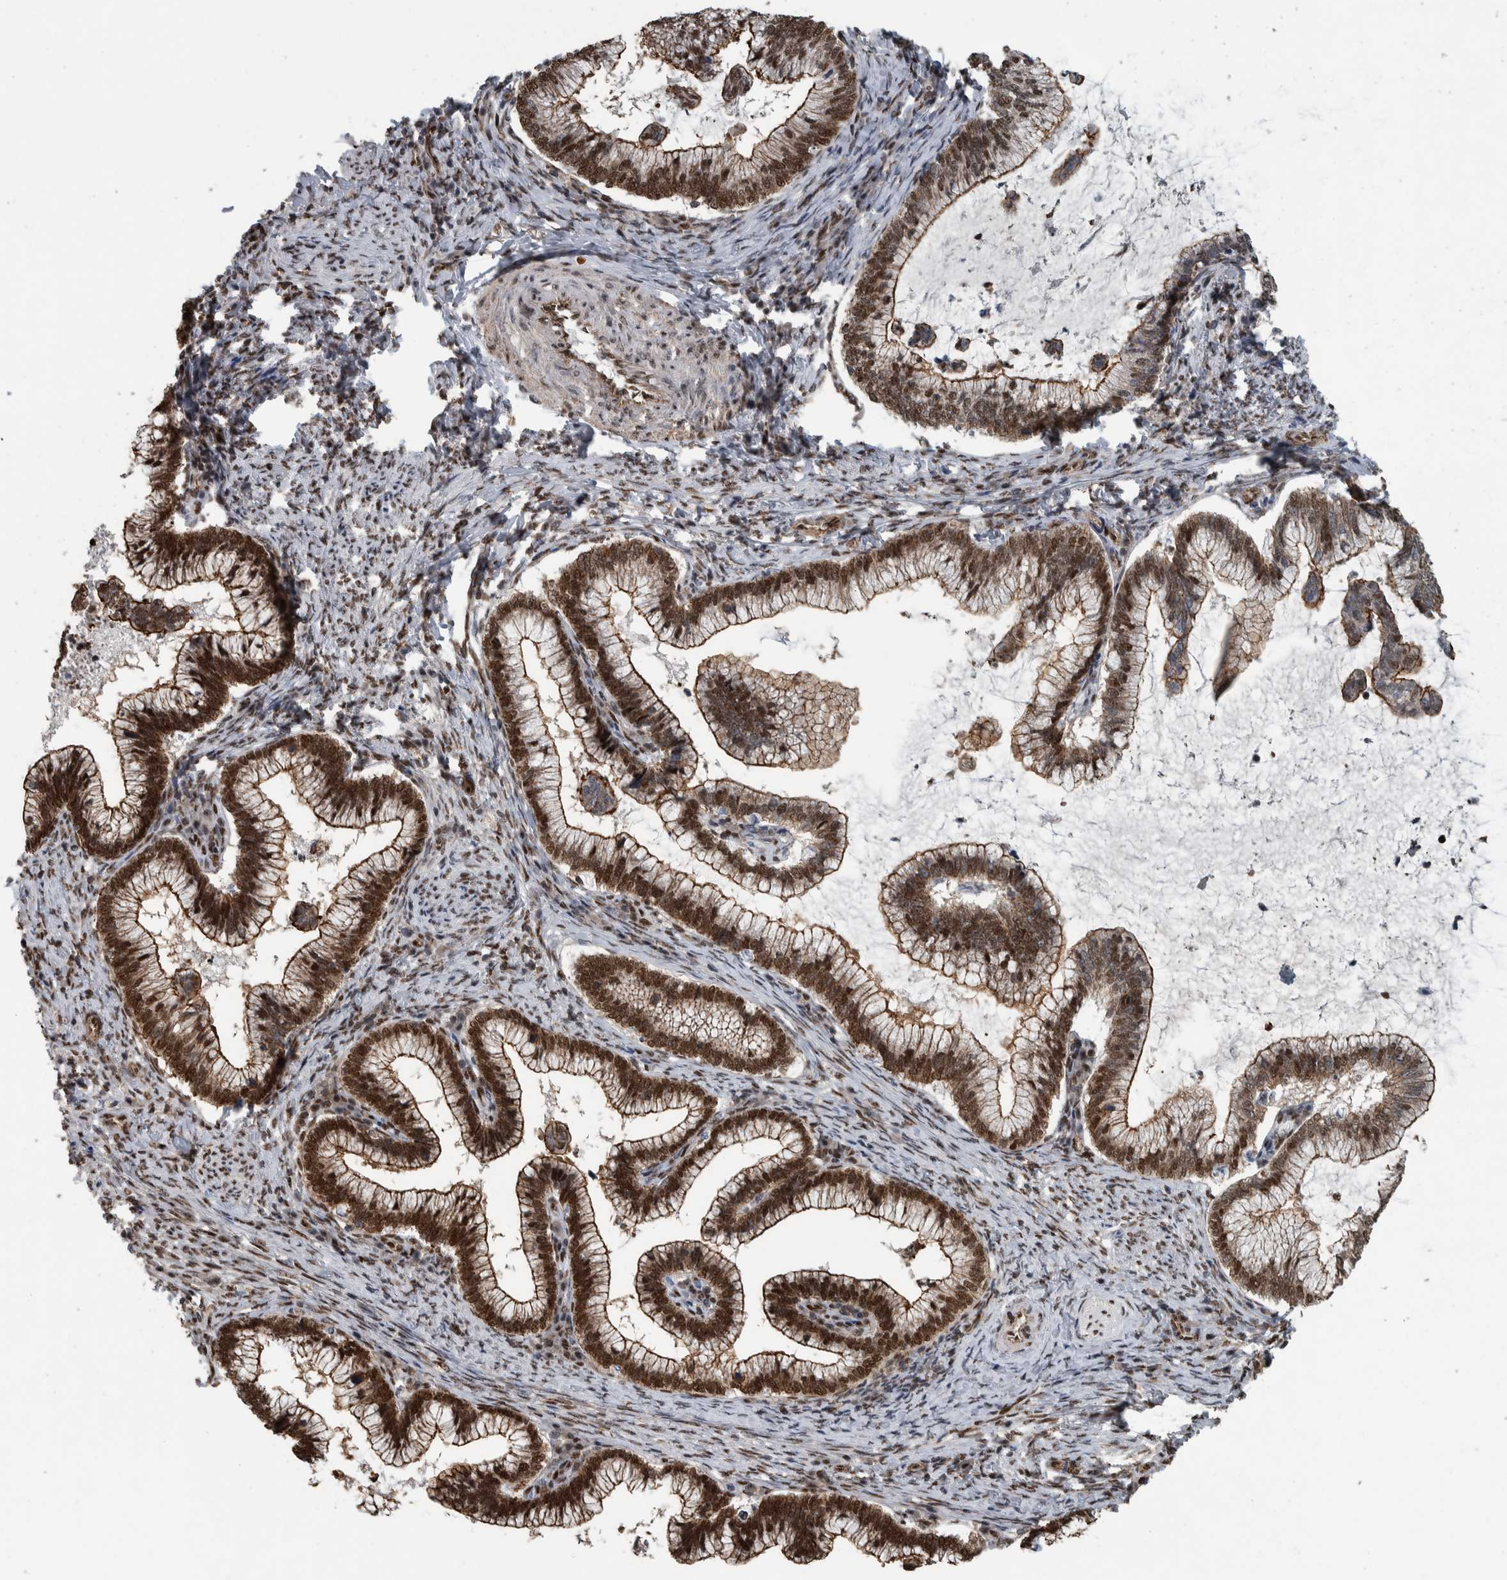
{"staining": {"intensity": "strong", "quantity": ">75%", "location": "cytoplasmic/membranous,nuclear"}, "tissue": "cervical cancer", "cell_type": "Tumor cells", "image_type": "cancer", "snomed": [{"axis": "morphology", "description": "Adenocarcinoma, NOS"}, {"axis": "topography", "description": "Cervix"}], "caption": "Approximately >75% of tumor cells in cervical adenocarcinoma show strong cytoplasmic/membranous and nuclear protein positivity as visualized by brown immunohistochemical staining.", "gene": "FAM135B", "patient": {"sex": "female", "age": 36}}